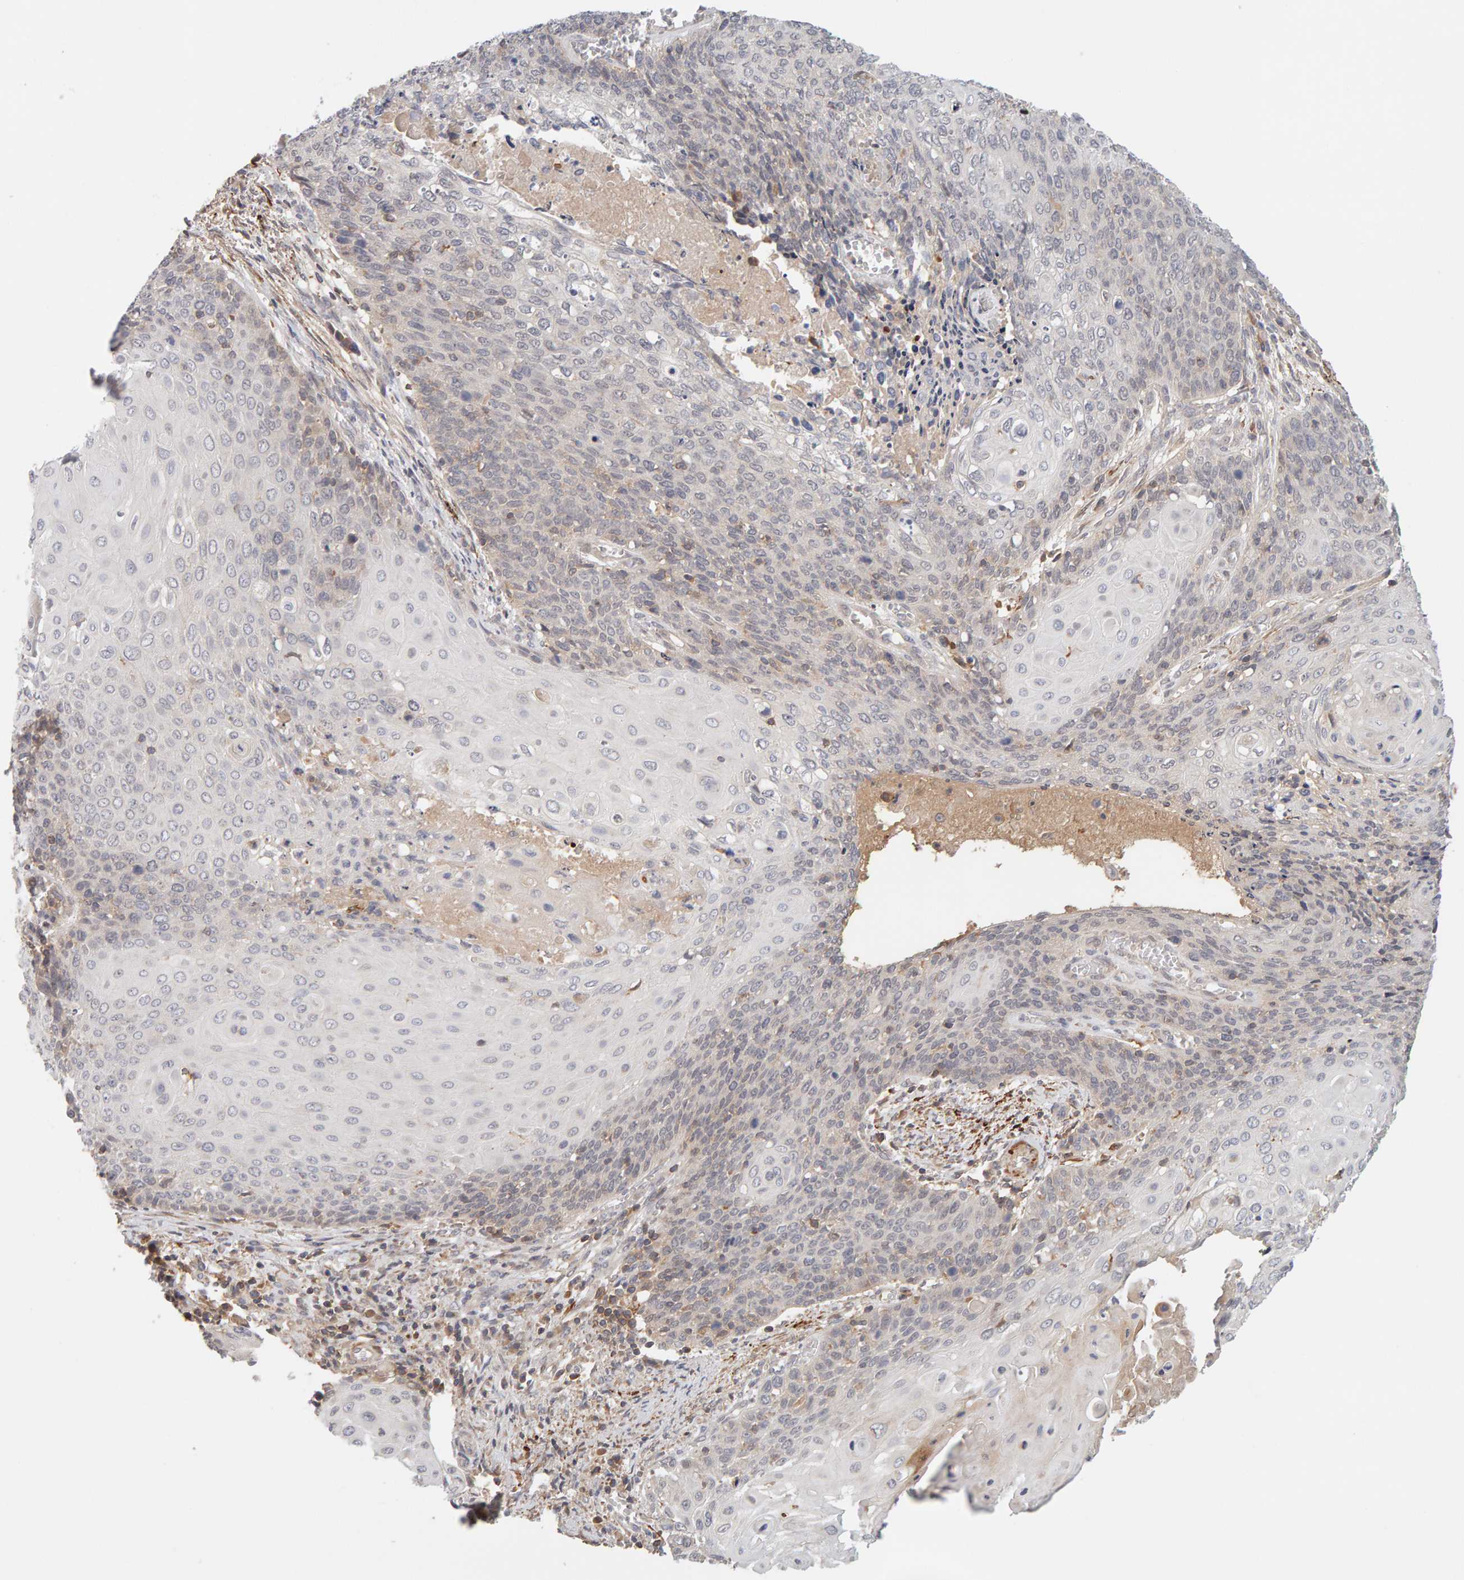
{"staining": {"intensity": "negative", "quantity": "none", "location": "none"}, "tissue": "cervical cancer", "cell_type": "Tumor cells", "image_type": "cancer", "snomed": [{"axis": "morphology", "description": "Squamous cell carcinoma, NOS"}, {"axis": "topography", "description": "Cervix"}], "caption": "An immunohistochemistry histopathology image of cervical cancer (squamous cell carcinoma) is shown. There is no staining in tumor cells of cervical cancer (squamous cell carcinoma). (DAB (3,3'-diaminobenzidine) immunohistochemistry, high magnification).", "gene": "NUDCD1", "patient": {"sex": "female", "age": 39}}